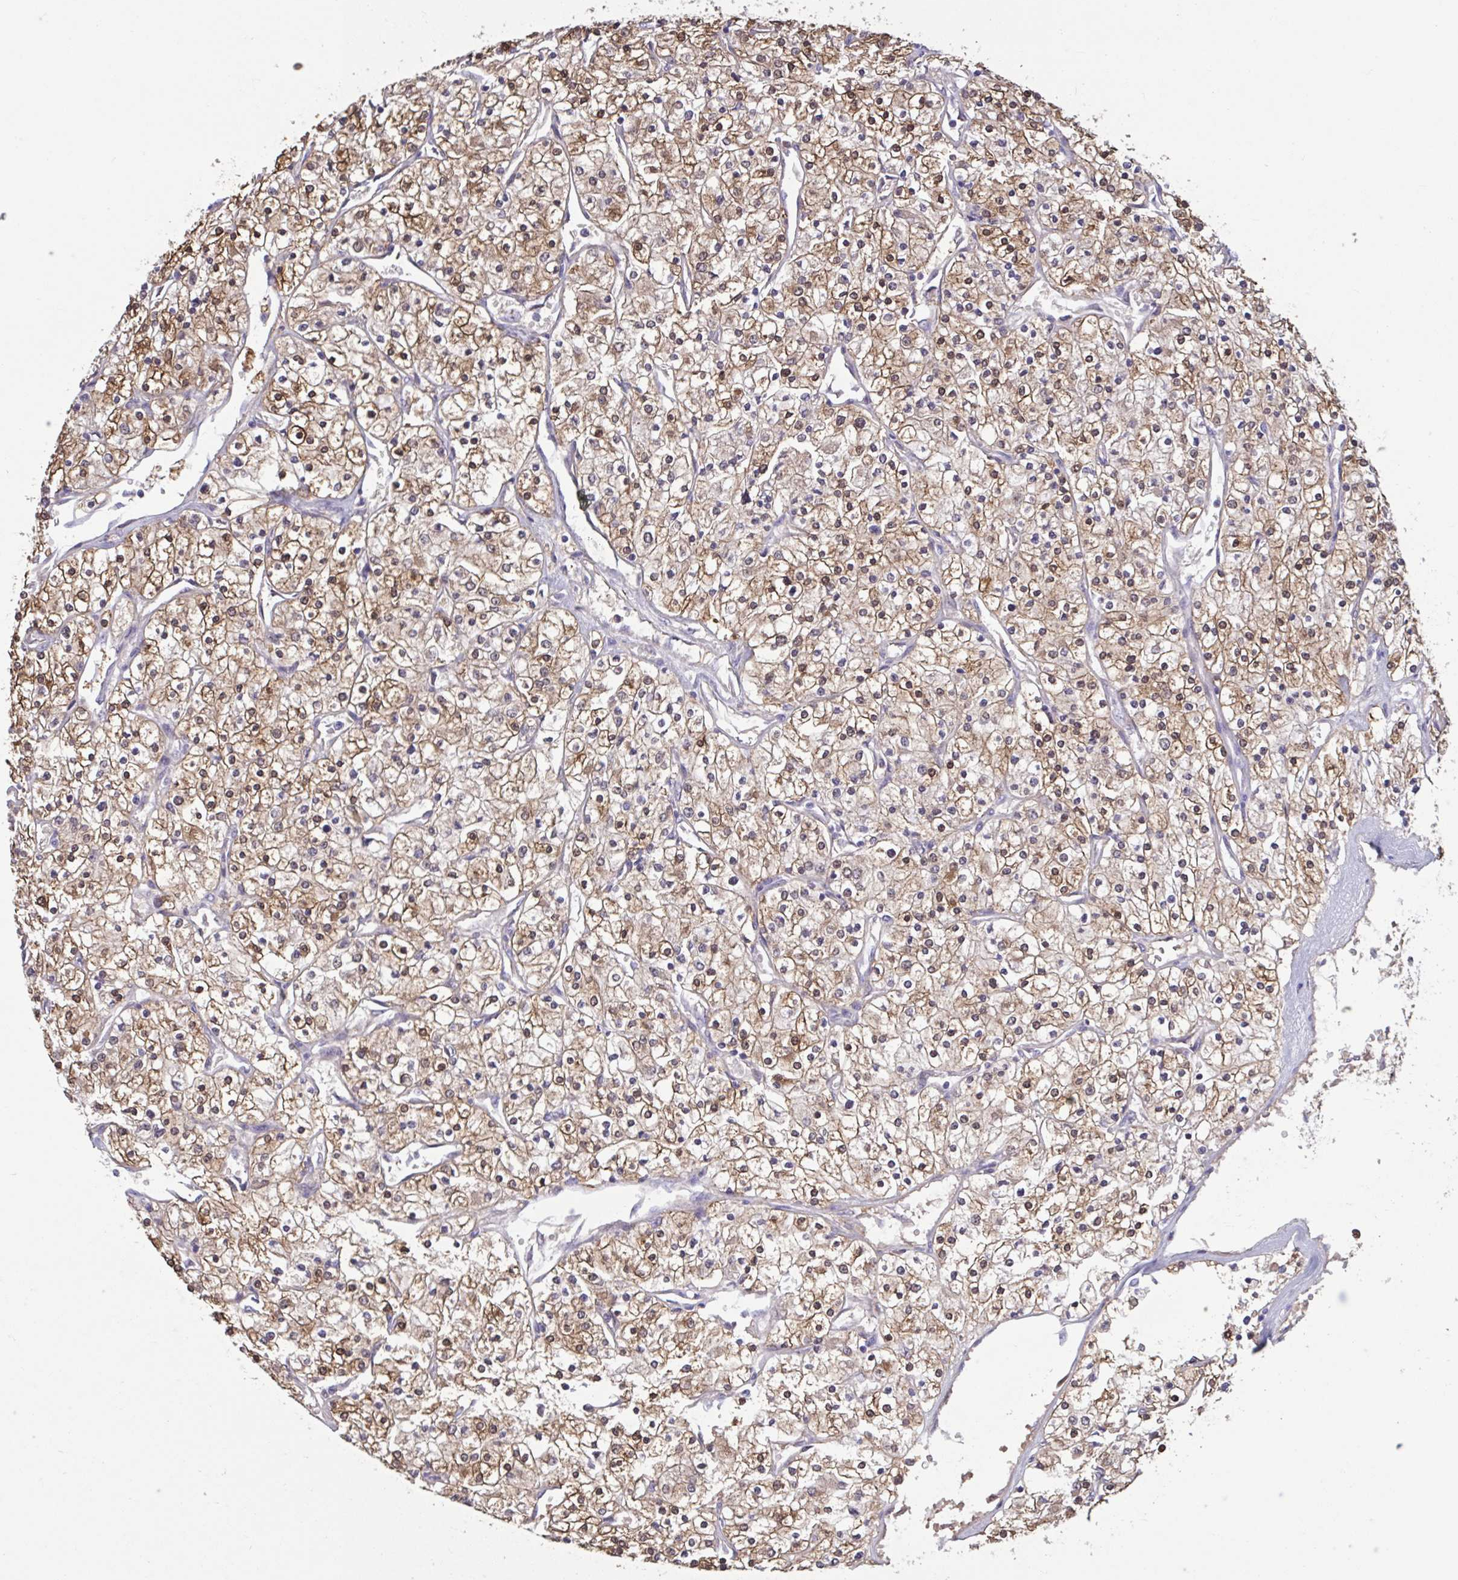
{"staining": {"intensity": "moderate", "quantity": ">75%", "location": "cytoplasmic/membranous"}, "tissue": "renal cancer", "cell_type": "Tumor cells", "image_type": "cancer", "snomed": [{"axis": "morphology", "description": "Adenocarcinoma, NOS"}, {"axis": "topography", "description": "Kidney"}], "caption": "Protein staining by immunohistochemistry (IHC) reveals moderate cytoplasmic/membranous positivity in about >75% of tumor cells in renal cancer (adenocarcinoma).", "gene": "RBL1", "patient": {"sex": "male", "age": 80}}